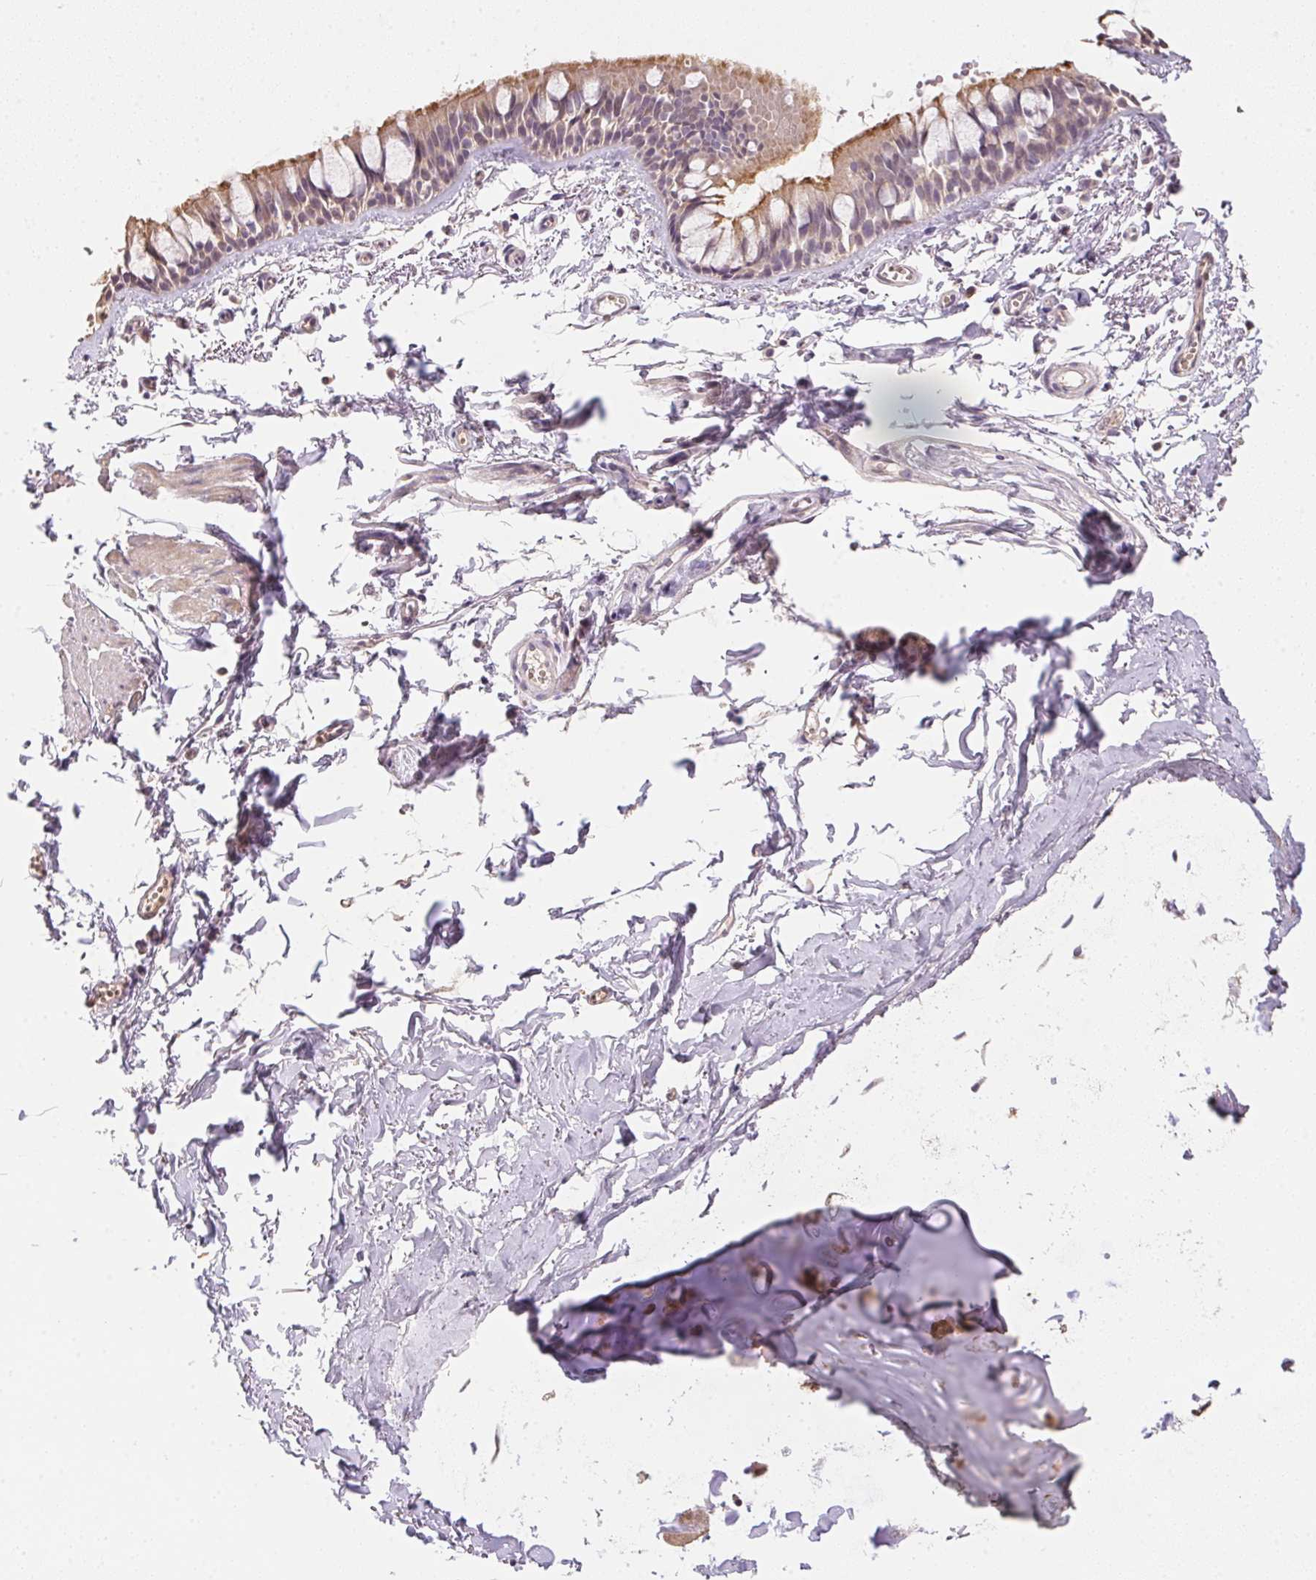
{"staining": {"intensity": "moderate", "quantity": "25%-75%", "location": "cytoplasmic/membranous"}, "tissue": "bronchus", "cell_type": "Respiratory epithelial cells", "image_type": "normal", "snomed": [{"axis": "morphology", "description": "Normal tissue, NOS"}, {"axis": "topography", "description": "Bronchus"}], "caption": "The histopathology image exhibits immunohistochemical staining of normal bronchus. There is moderate cytoplasmic/membranous expression is present in approximately 25%-75% of respiratory epithelial cells.", "gene": "ALDH8A1", "patient": {"sex": "female", "age": 59}}